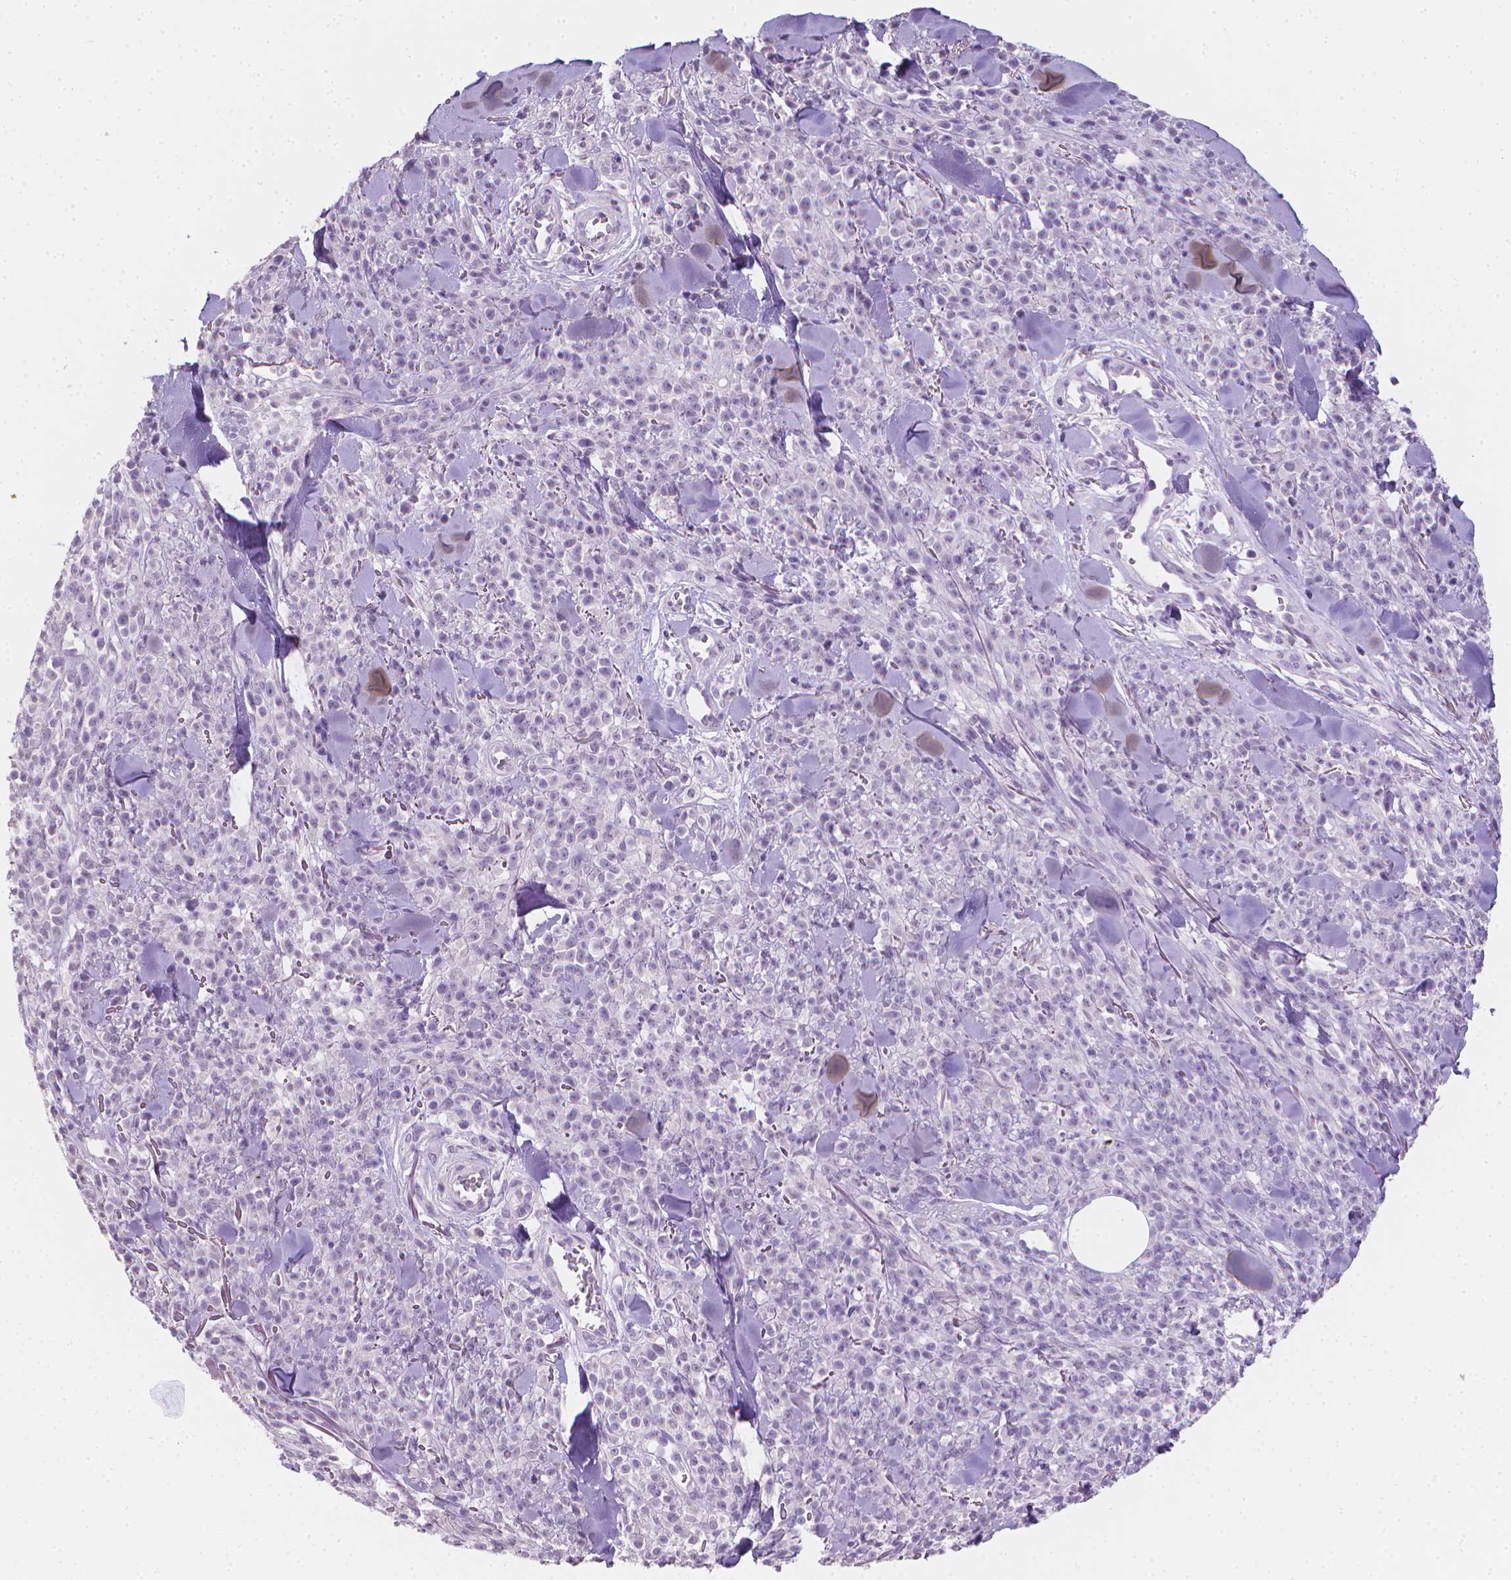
{"staining": {"intensity": "negative", "quantity": "none", "location": "none"}, "tissue": "melanoma", "cell_type": "Tumor cells", "image_type": "cancer", "snomed": [{"axis": "morphology", "description": "Malignant melanoma, NOS"}, {"axis": "topography", "description": "Skin"}, {"axis": "topography", "description": "Skin of trunk"}], "caption": "This is a histopathology image of immunohistochemistry (IHC) staining of malignant melanoma, which shows no positivity in tumor cells.", "gene": "TNNI2", "patient": {"sex": "male", "age": 74}}